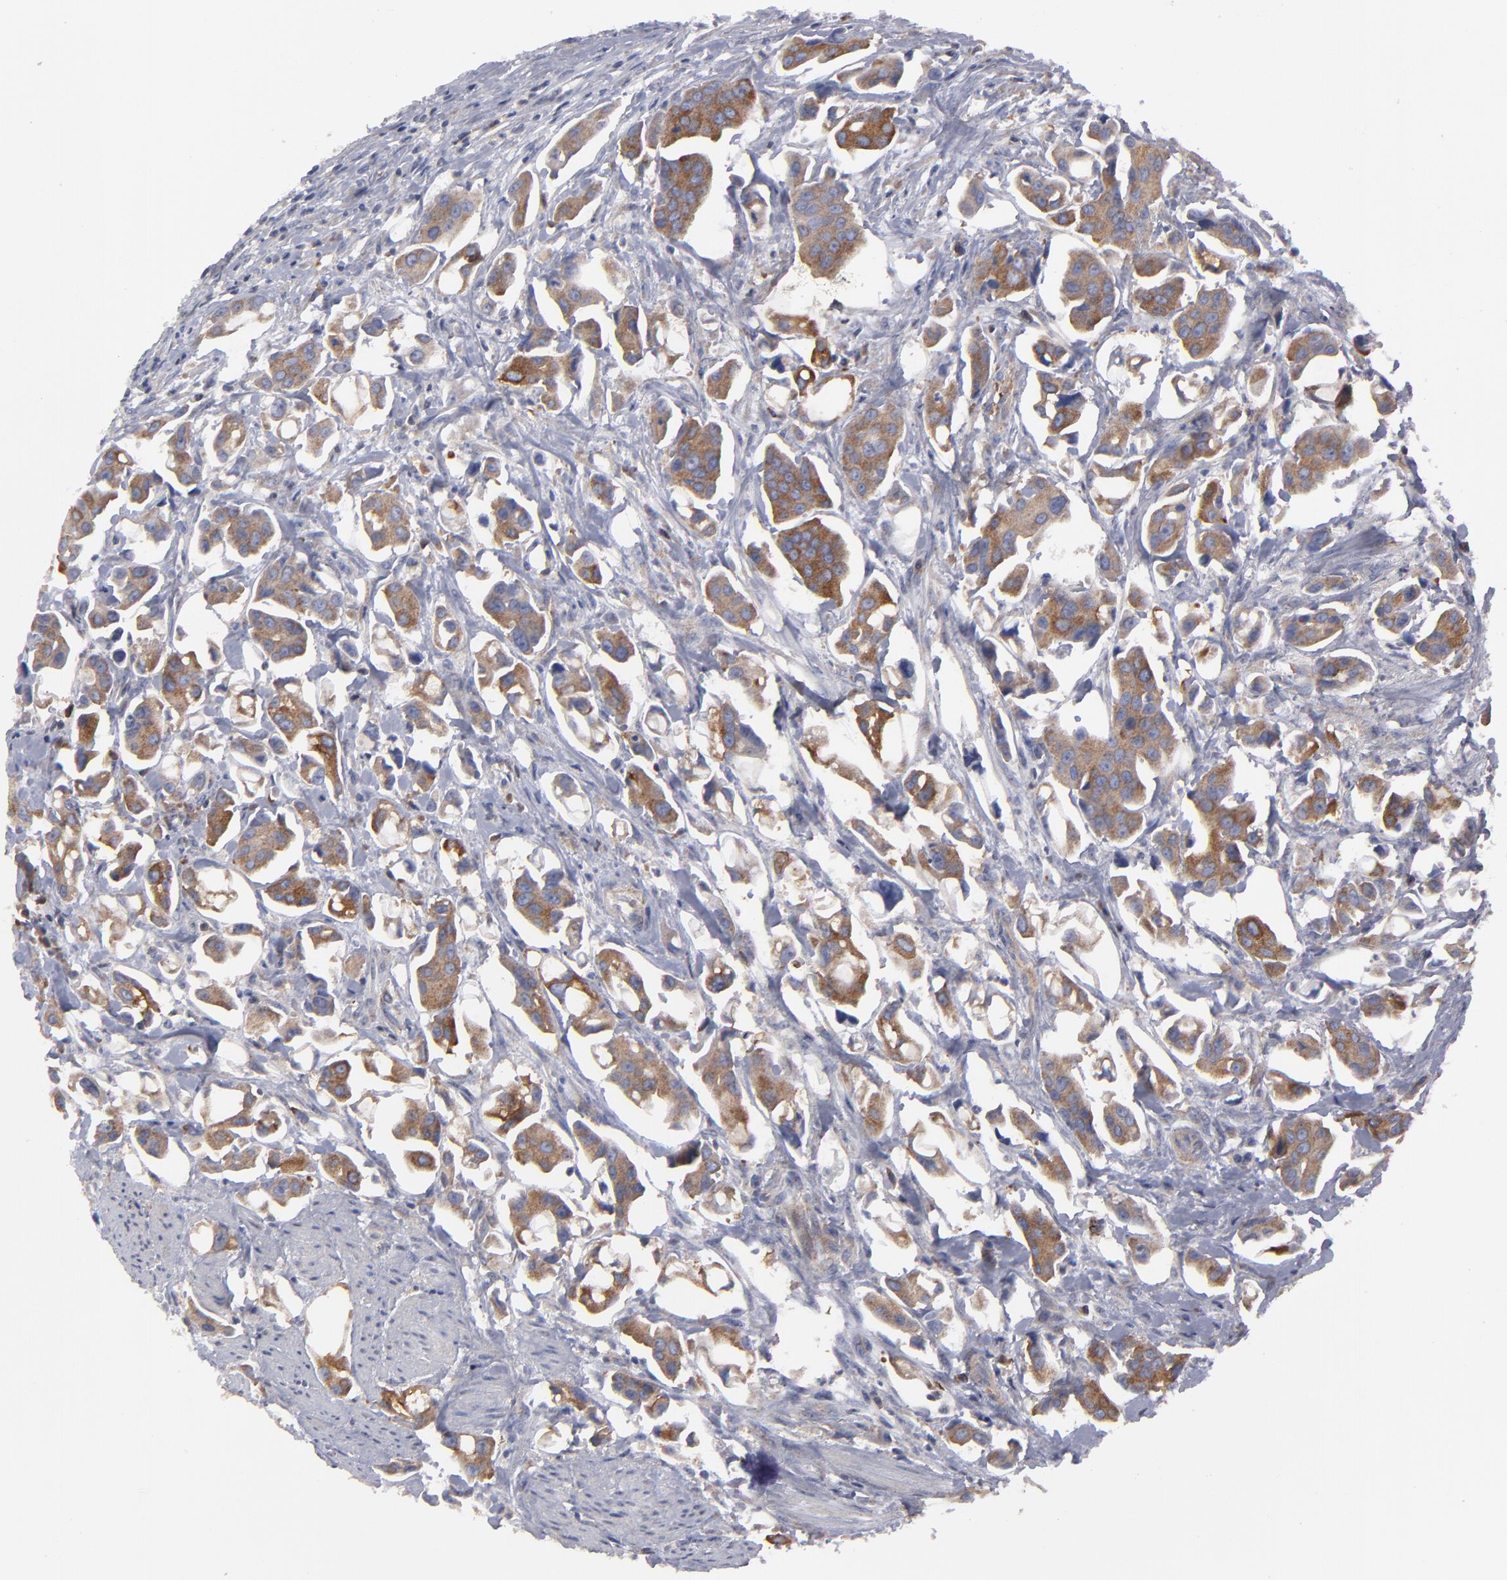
{"staining": {"intensity": "strong", "quantity": ">75%", "location": "cytoplasmic/membranous"}, "tissue": "urothelial cancer", "cell_type": "Tumor cells", "image_type": "cancer", "snomed": [{"axis": "morphology", "description": "Urothelial carcinoma, High grade"}, {"axis": "topography", "description": "Urinary bladder"}], "caption": "Protein staining demonstrates strong cytoplasmic/membranous expression in about >75% of tumor cells in high-grade urothelial carcinoma.", "gene": "CEP97", "patient": {"sex": "male", "age": 66}}